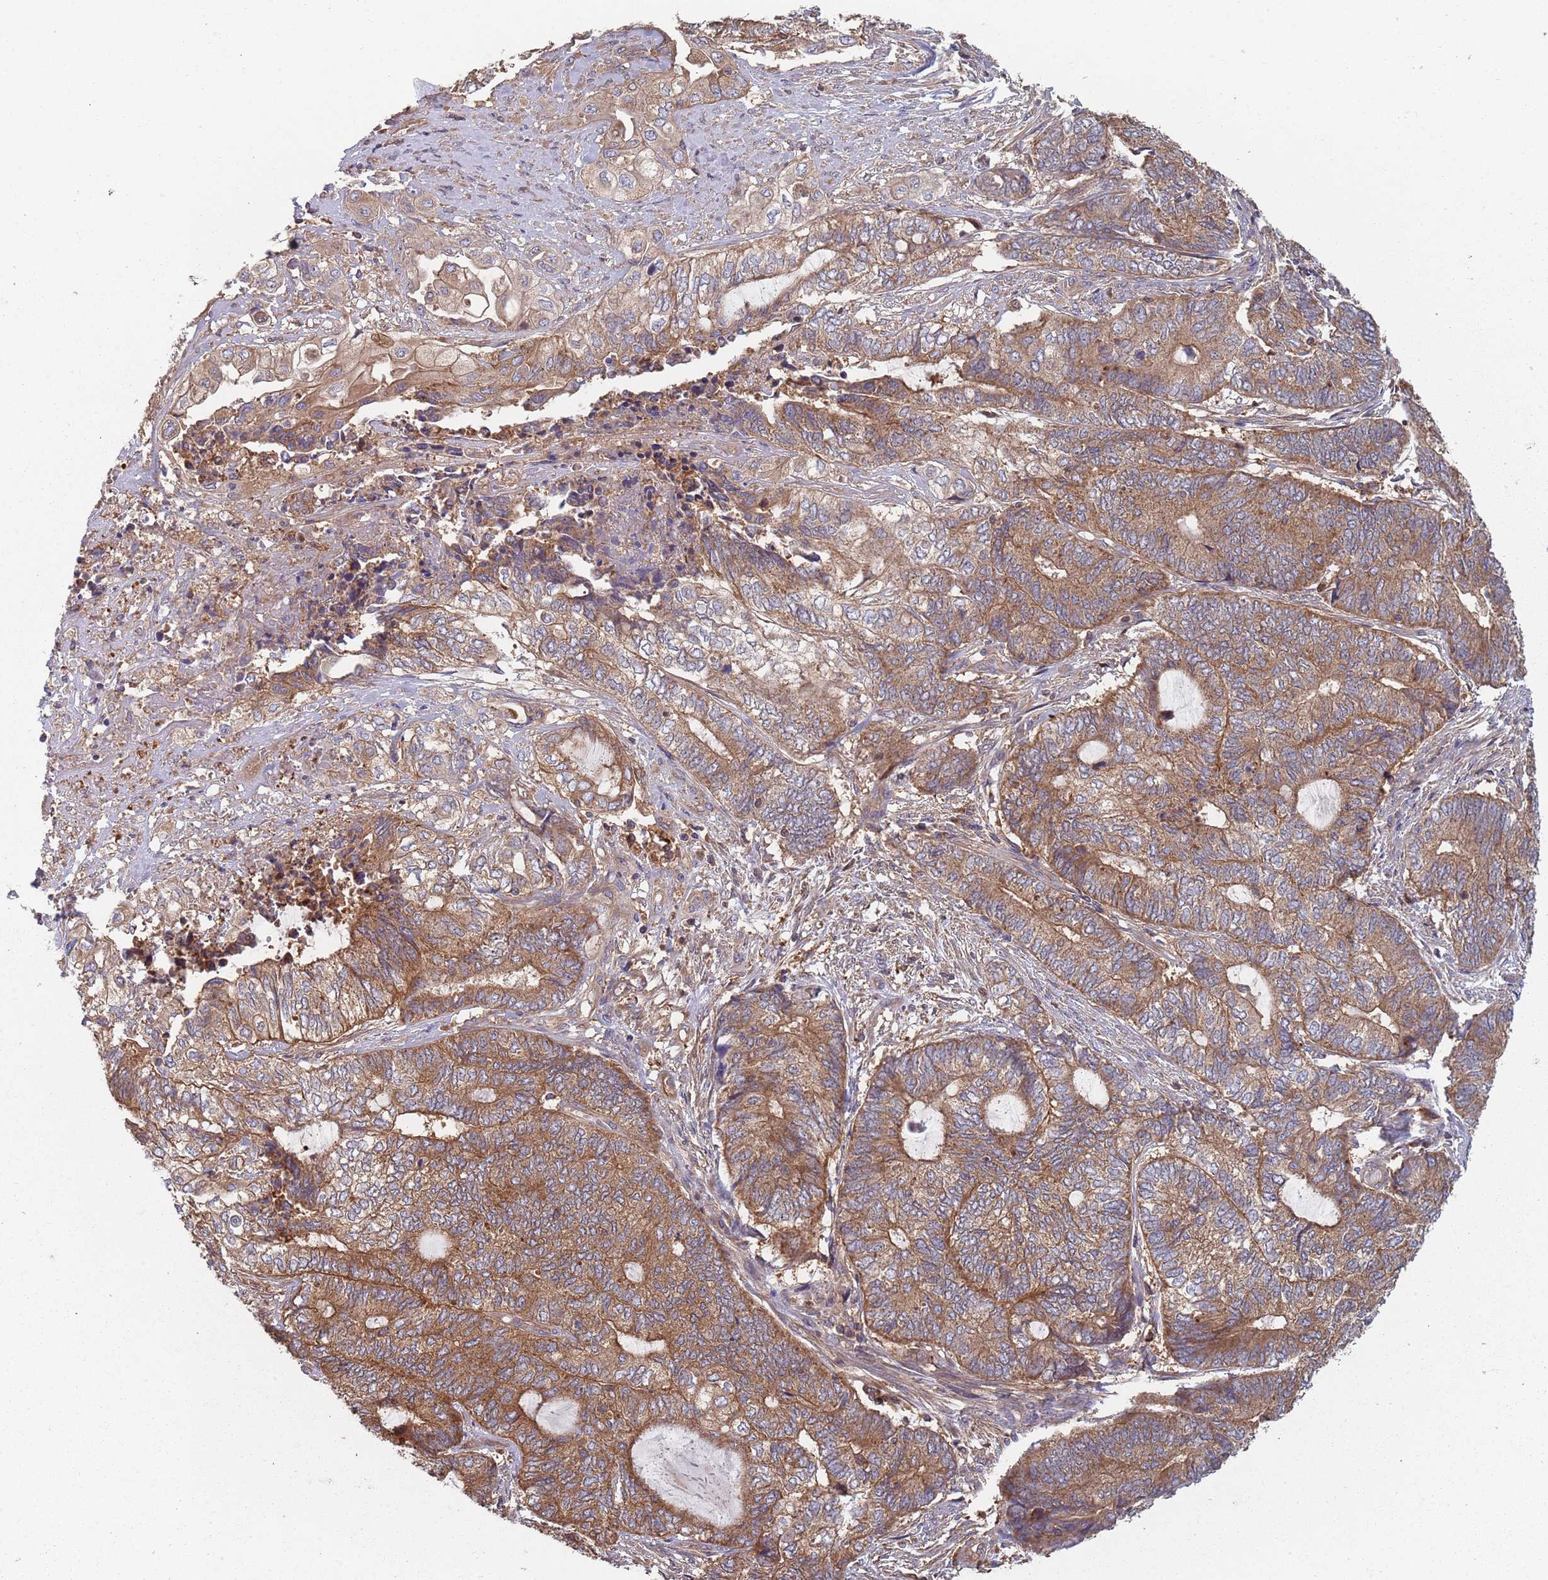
{"staining": {"intensity": "moderate", "quantity": ">75%", "location": "cytoplasmic/membranous"}, "tissue": "endometrial cancer", "cell_type": "Tumor cells", "image_type": "cancer", "snomed": [{"axis": "morphology", "description": "Adenocarcinoma, NOS"}, {"axis": "topography", "description": "Uterus"}, {"axis": "topography", "description": "Endometrium"}], "caption": "The micrograph demonstrates immunohistochemical staining of endometrial adenocarcinoma. There is moderate cytoplasmic/membranous positivity is identified in about >75% of tumor cells.", "gene": "GDI2", "patient": {"sex": "female", "age": 70}}